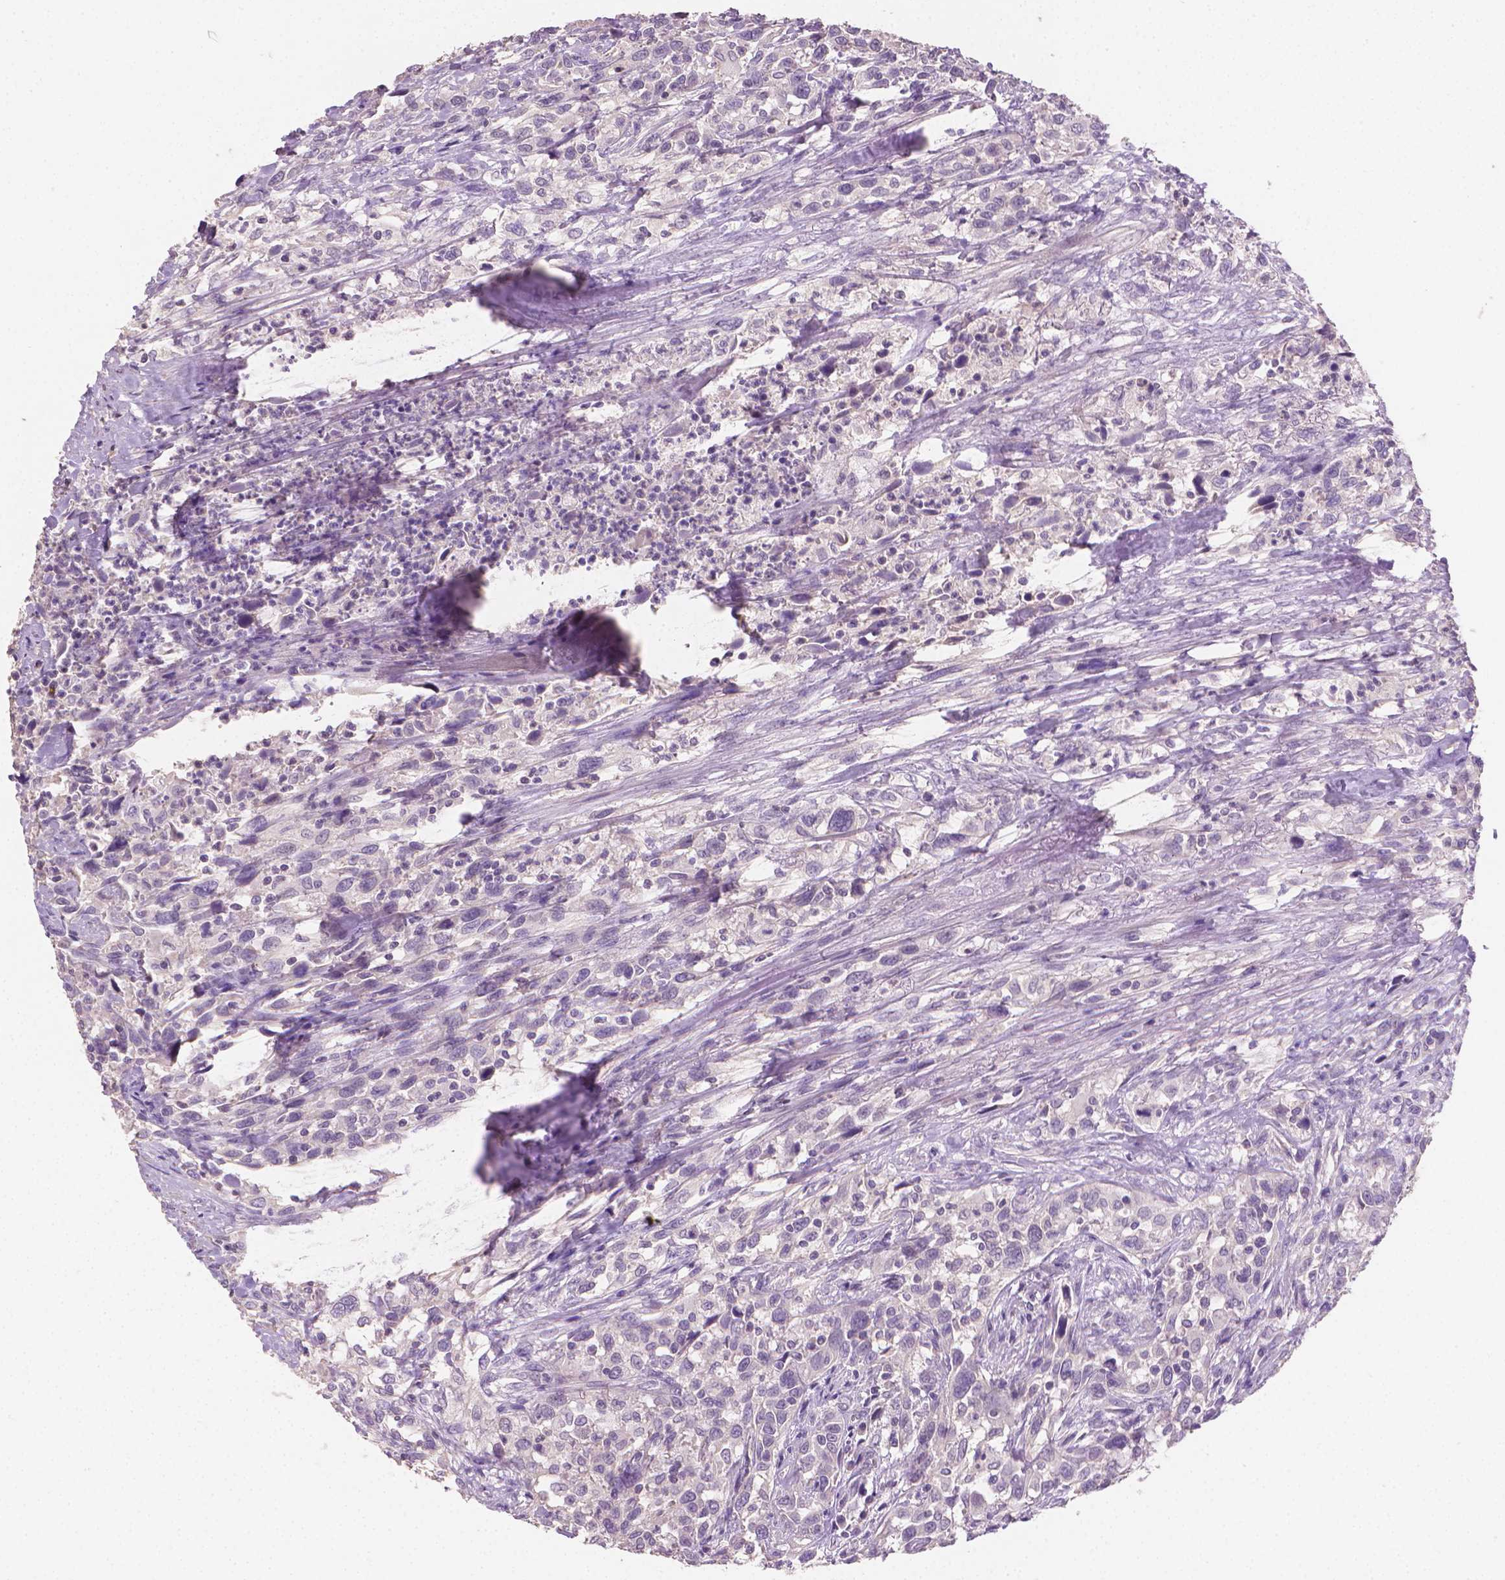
{"staining": {"intensity": "negative", "quantity": "none", "location": "none"}, "tissue": "urothelial cancer", "cell_type": "Tumor cells", "image_type": "cancer", "snomed": [{"axis": "morphology", "description": "Urothelial carcinoma, NOS"}, {"axis": "morphology", "description": "Urothelial carcinoma, High grade"}, {"axis": "topography", "description": "Urinary bladder"}], "caption": "Immunohistochemistry (IHC) image of neoplastic tissue: human transitional cell carcinoma stained with DAB (3,3'-diaminobenzidine) reveals no significant protein expression in tumor cells. The staining was performed using DAB (3,3'-diaminobenzidine) to visualize the protein expression in brown, while the nuclei were stained in blue with hematoxylin (Magnification: 20x).", "gene": "CATIP", "patient": {"sex": "female", "age": 64}}